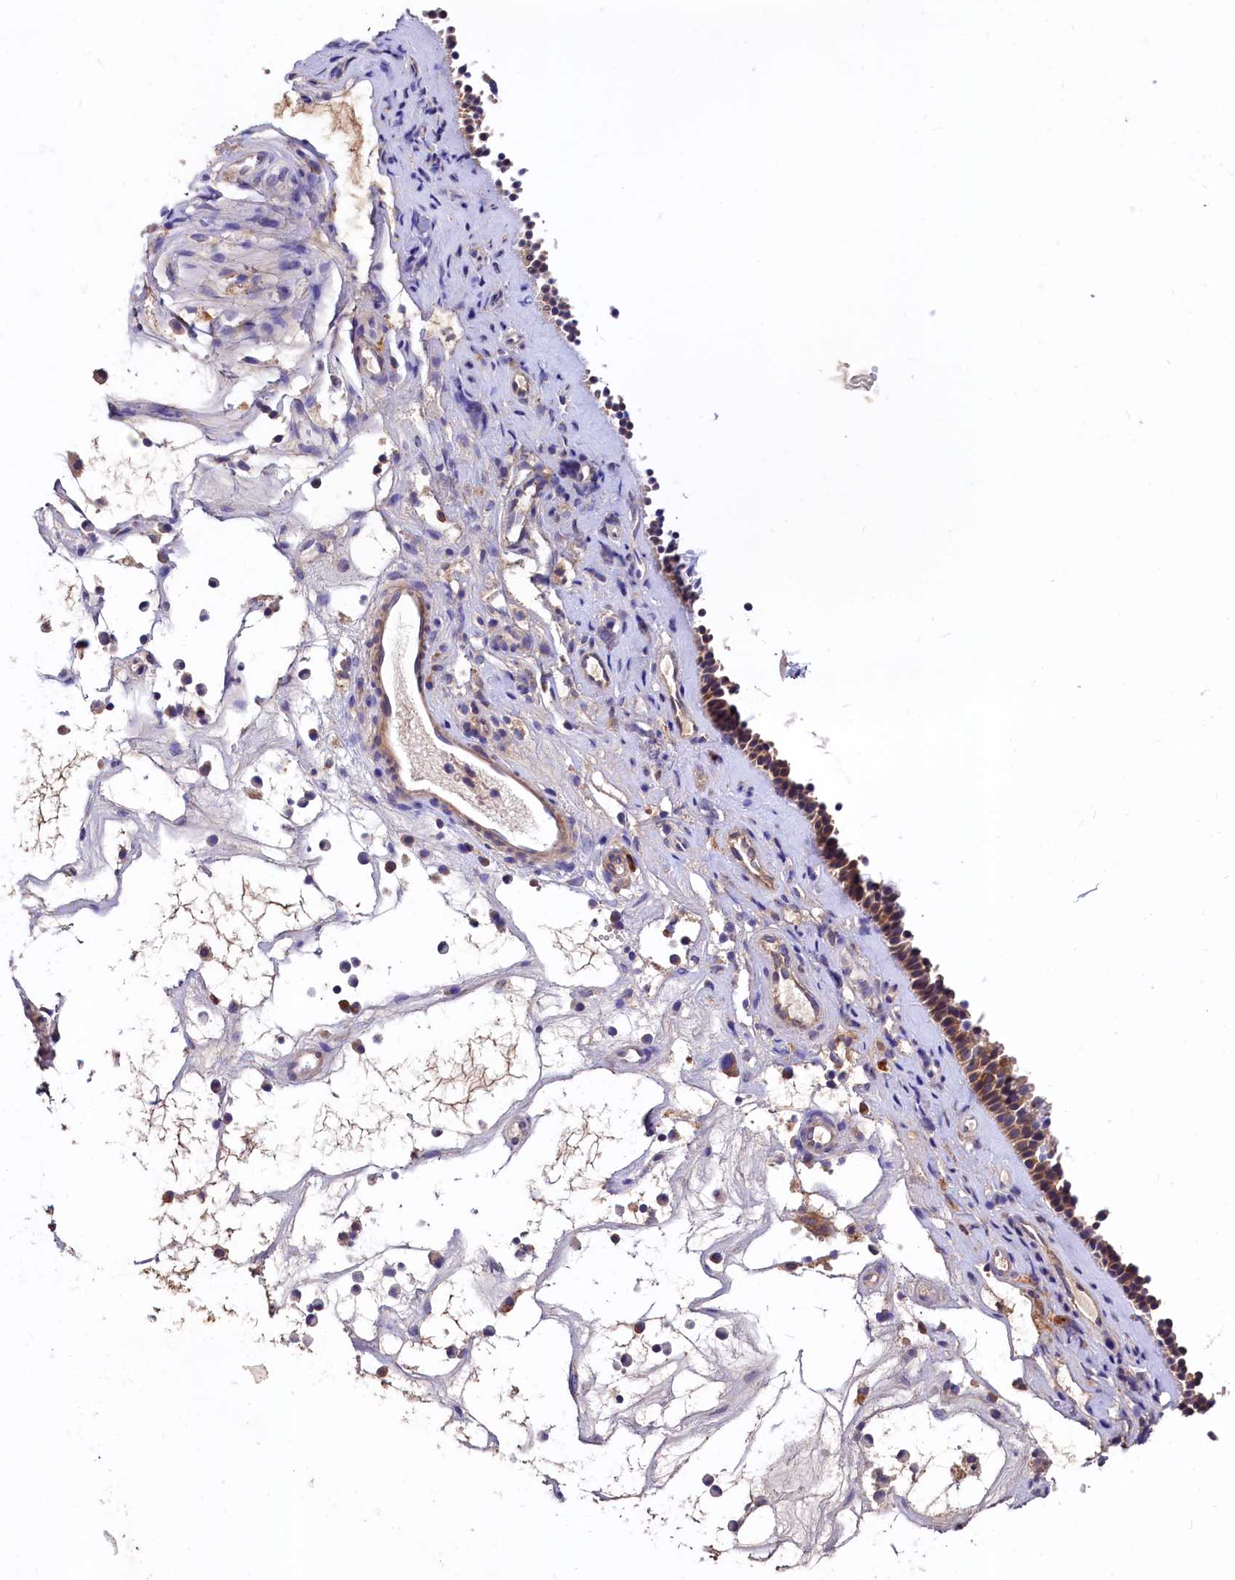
{"staining": {"intensity": "moderate", "quantity": ">75%", "location": "cytoplasmic/membranous"}, "tissue": "nasopharynx", "cell_type": "Respiratory epithelial cells", "image_type": "normal", "snomed": [{"axis": "morphology", "description": "Normal tissue, NOS"}, {"axis": "morphology", "description": "Inflammation, NOS"}, {"axis": "morphology", "description": "Malignant melanoma, Metastatic site"}, {"axis": "topography", "description": "Nasopharynx"}], "caption": "Protein expression analysis of benign nasopharynx demonstrates moderate cytoplasmic/membranous positivity in approximately >75% of respiratory epithelial cells.", "gene": "EPS8L2", "patient": {"sex": "male", "age": 70}}